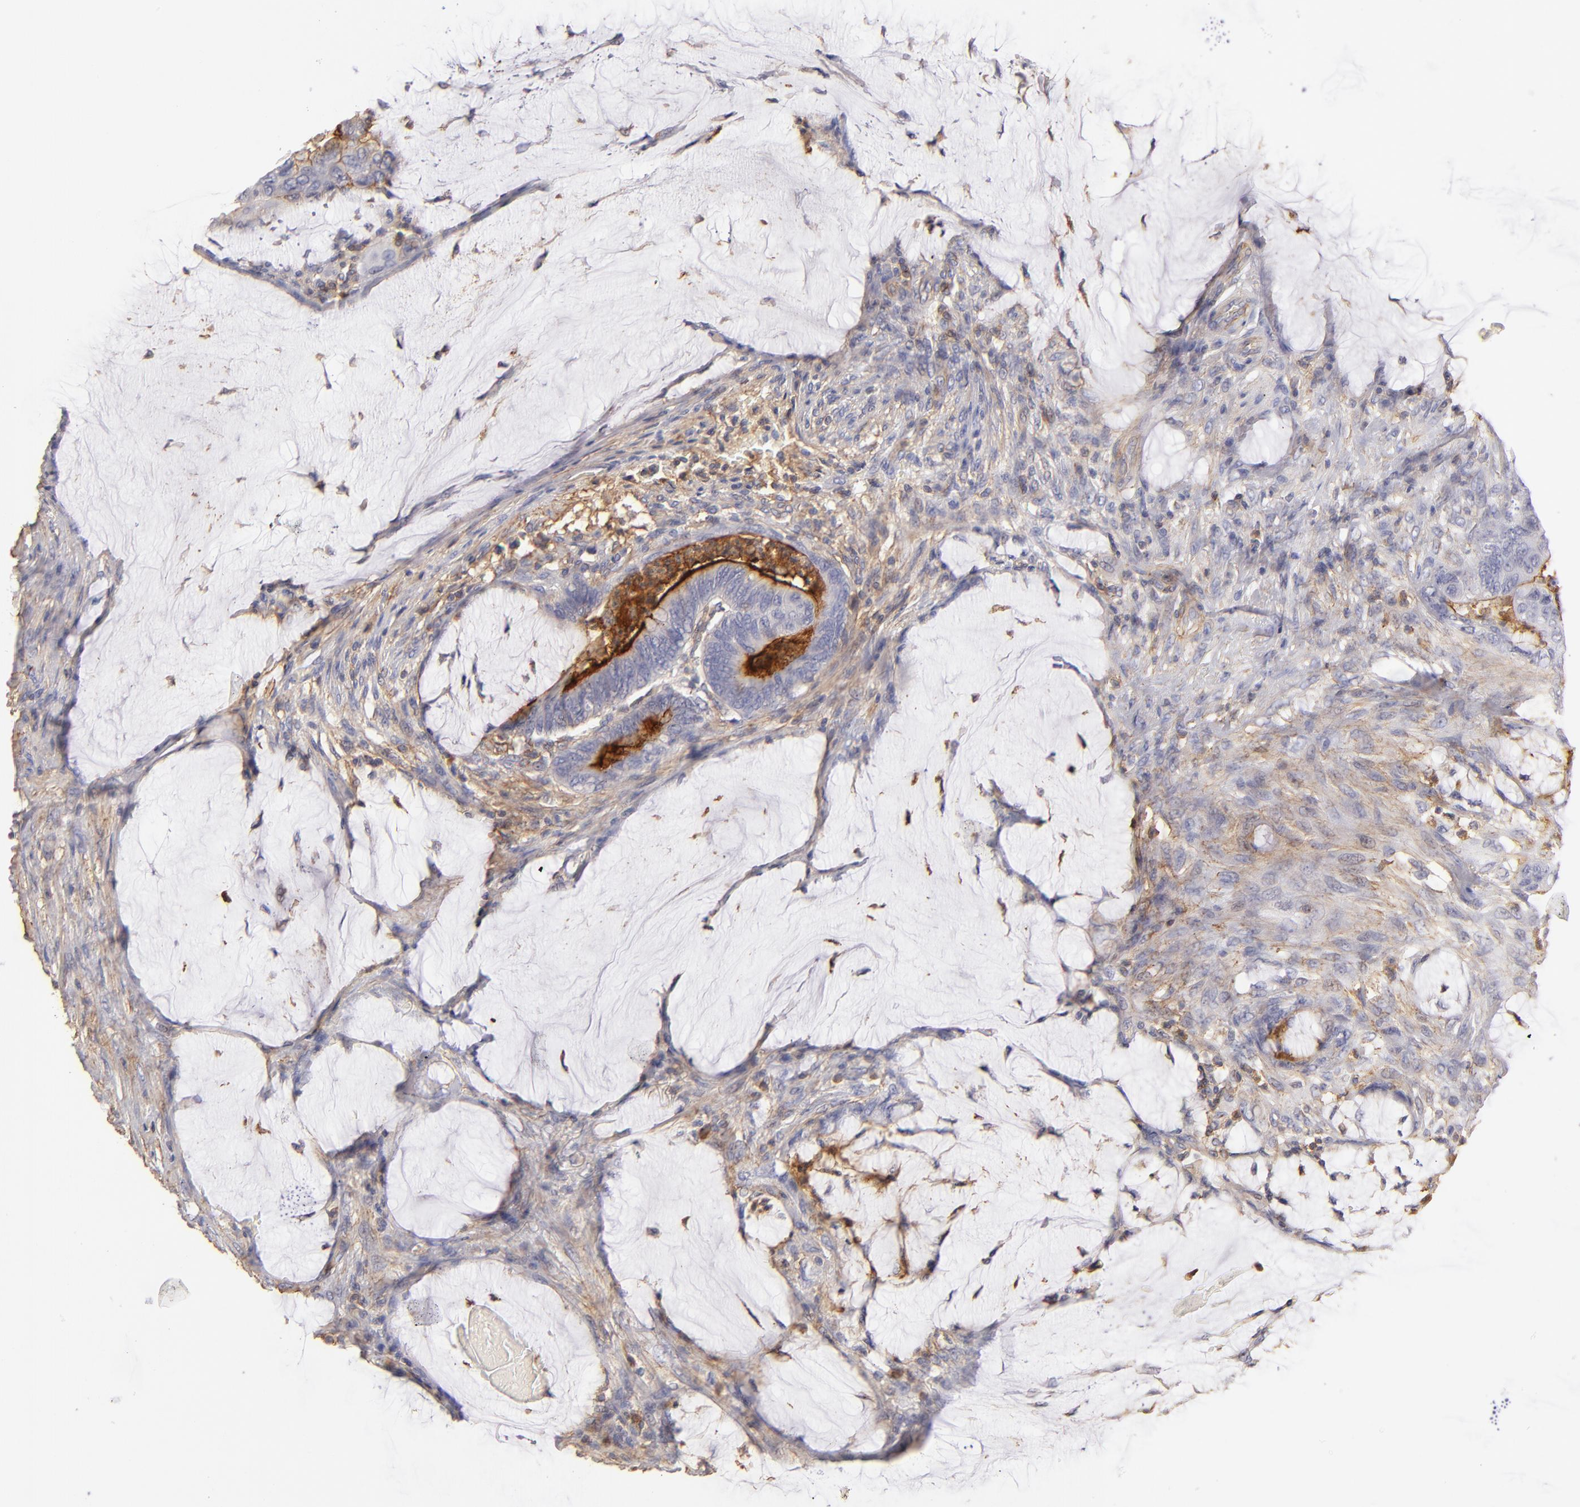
{"staining": {"intensity": "moderate", "quantity": "25%-75%", "location": "cytoplasmic/membranous"}, "tissue": "colorectal cancer", "cell_type": "Tumor cells", "image_type": "cancer", "snomed": [{"axis": "morphology", "description": "Normal tissue, NOS"}, {"axis": "morphology", "description": "Adenocarcinoma, NOS"}, {"axis": "topography", "description": "Rectum"}], "caption": "IHC of human colorectal adenocarcinoma reveals medium levels of moderate cytoplasmic/membranous positivity in about 25%-75% of tumor cells.", "gene": "ABCB1", "patient": {"sex": "male", "age": 92}}